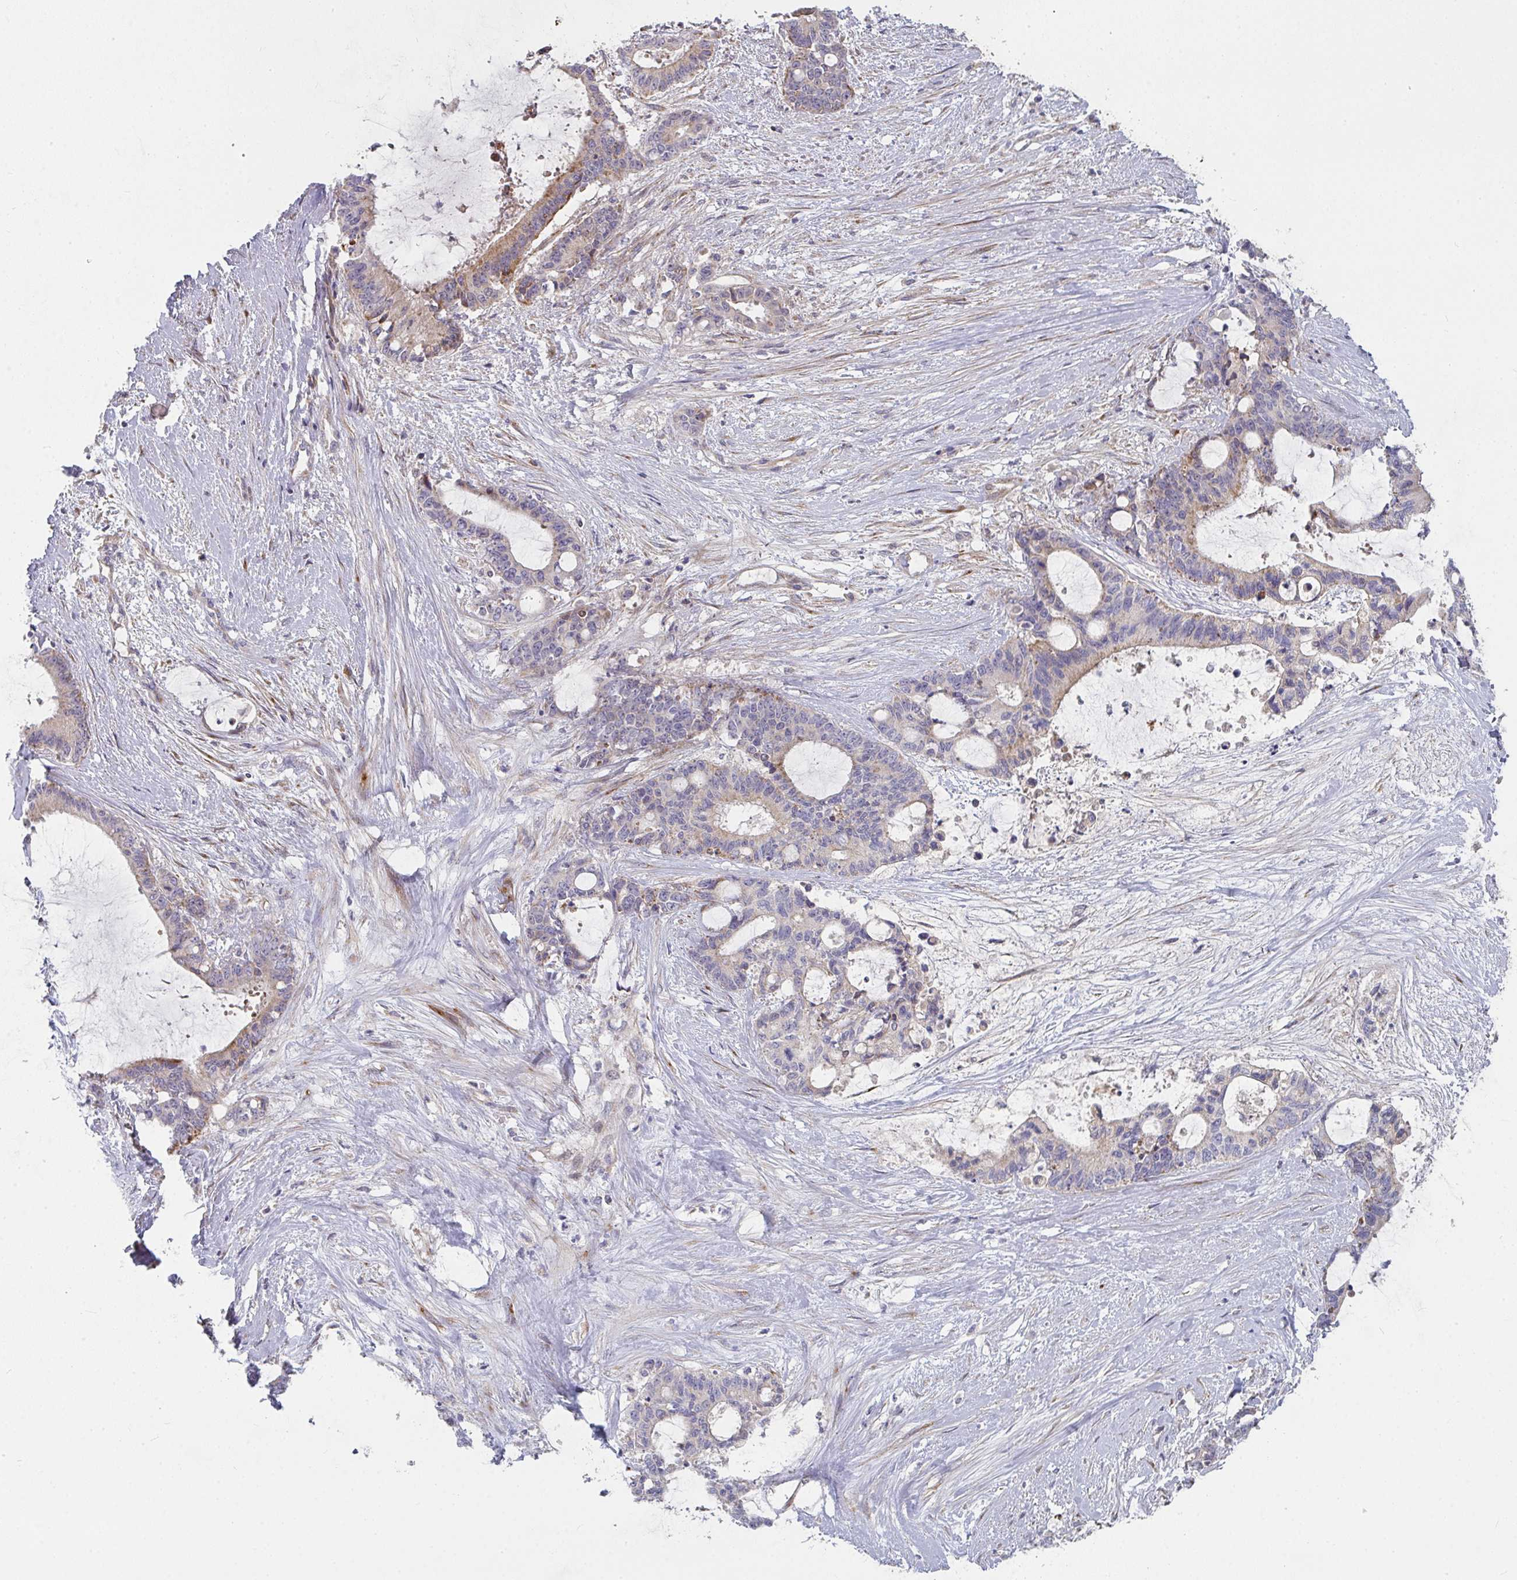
{"staining": {"intensity": "moderate", "quantity": "<25%", "location": "cytoplasmic/membranous"}, "tissue": "liver cancer", "cell_type": "Tumor cells", "image_type": "cancer", "snomed": [{"axis": "morphology", "description": "Normal tissue, NOS"}, {"axis": "morphology", "description": "Cholangiocarcinoma"}, {"axis": "topography", "description": "Liver"}, {"axis": "topography", "description": "Peripheral nerve tissue"}], "caption": "DAB (3,3'-diaminobenzidine) immunohistochemical staining of human liver cancer shows moderate cytoplasmic/membranous protein positivity in about <25% of tumor cells. The protein is stained brown, and the nuclei are stained in blue (DAB (3,3'-diaminobenzidine) IHC with brightfield microscopy, high magnification).", "gene": "RHEBL1", "patient": {"sex": "female", "age": 73}}